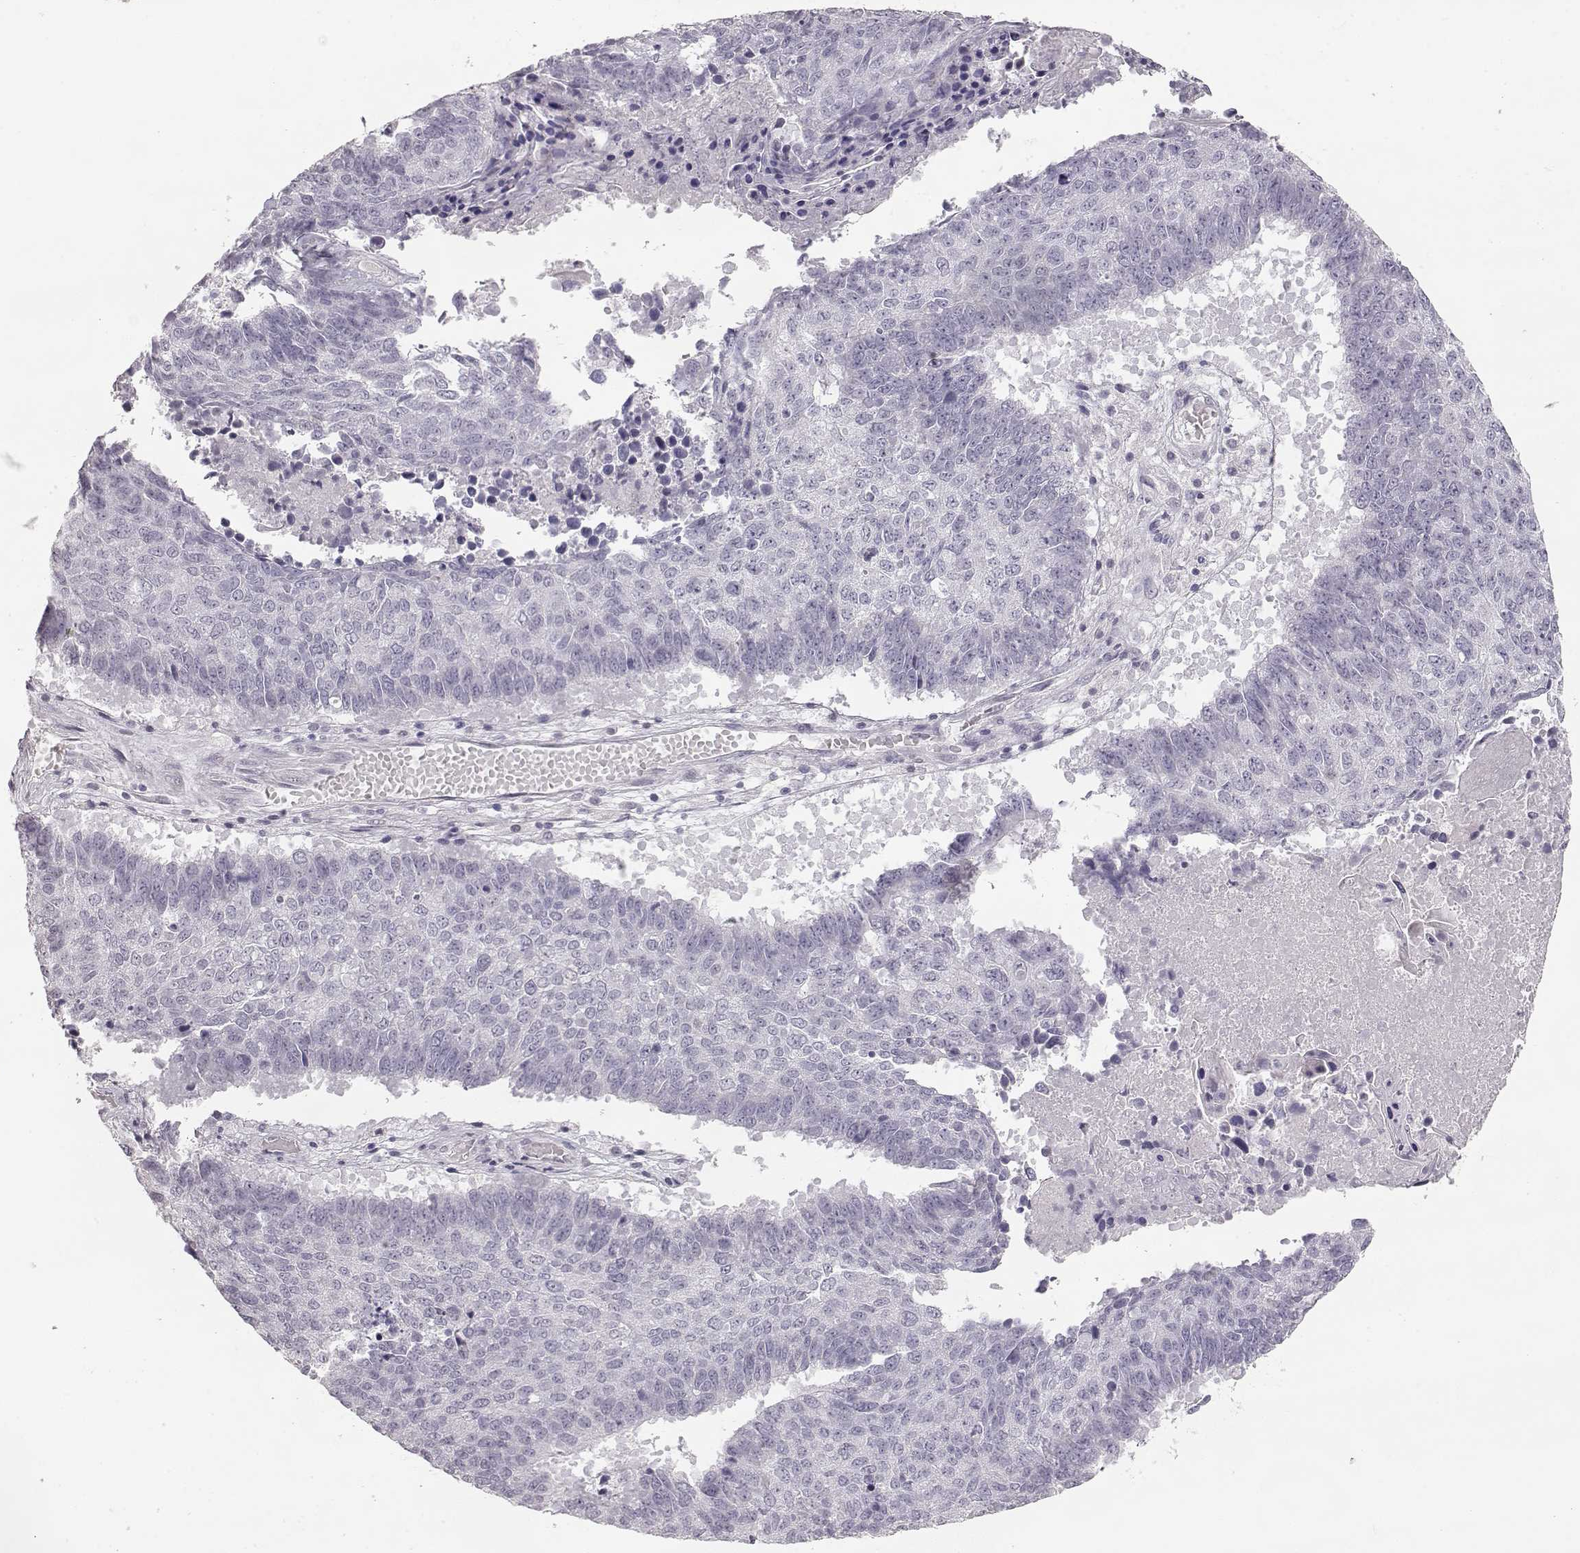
{"staining": {"intensity": "negative", "quantity": "none", "location": "none"}, "tissue": "lung cancer", "cell_type": "Tumor cells", "image_type": "cancer", "snomed": [{"axis": "morphology", "description": "Squamous cell carcinoma, NOS"}, {"axis": "topography", "description": "Lung"}], "caption": "The photomicrograph demonstrates no staining of tumor cells in lung squamous cell carcinoma.", "gene": "S100B", "patient": {"sex": "male", "age": 73}}